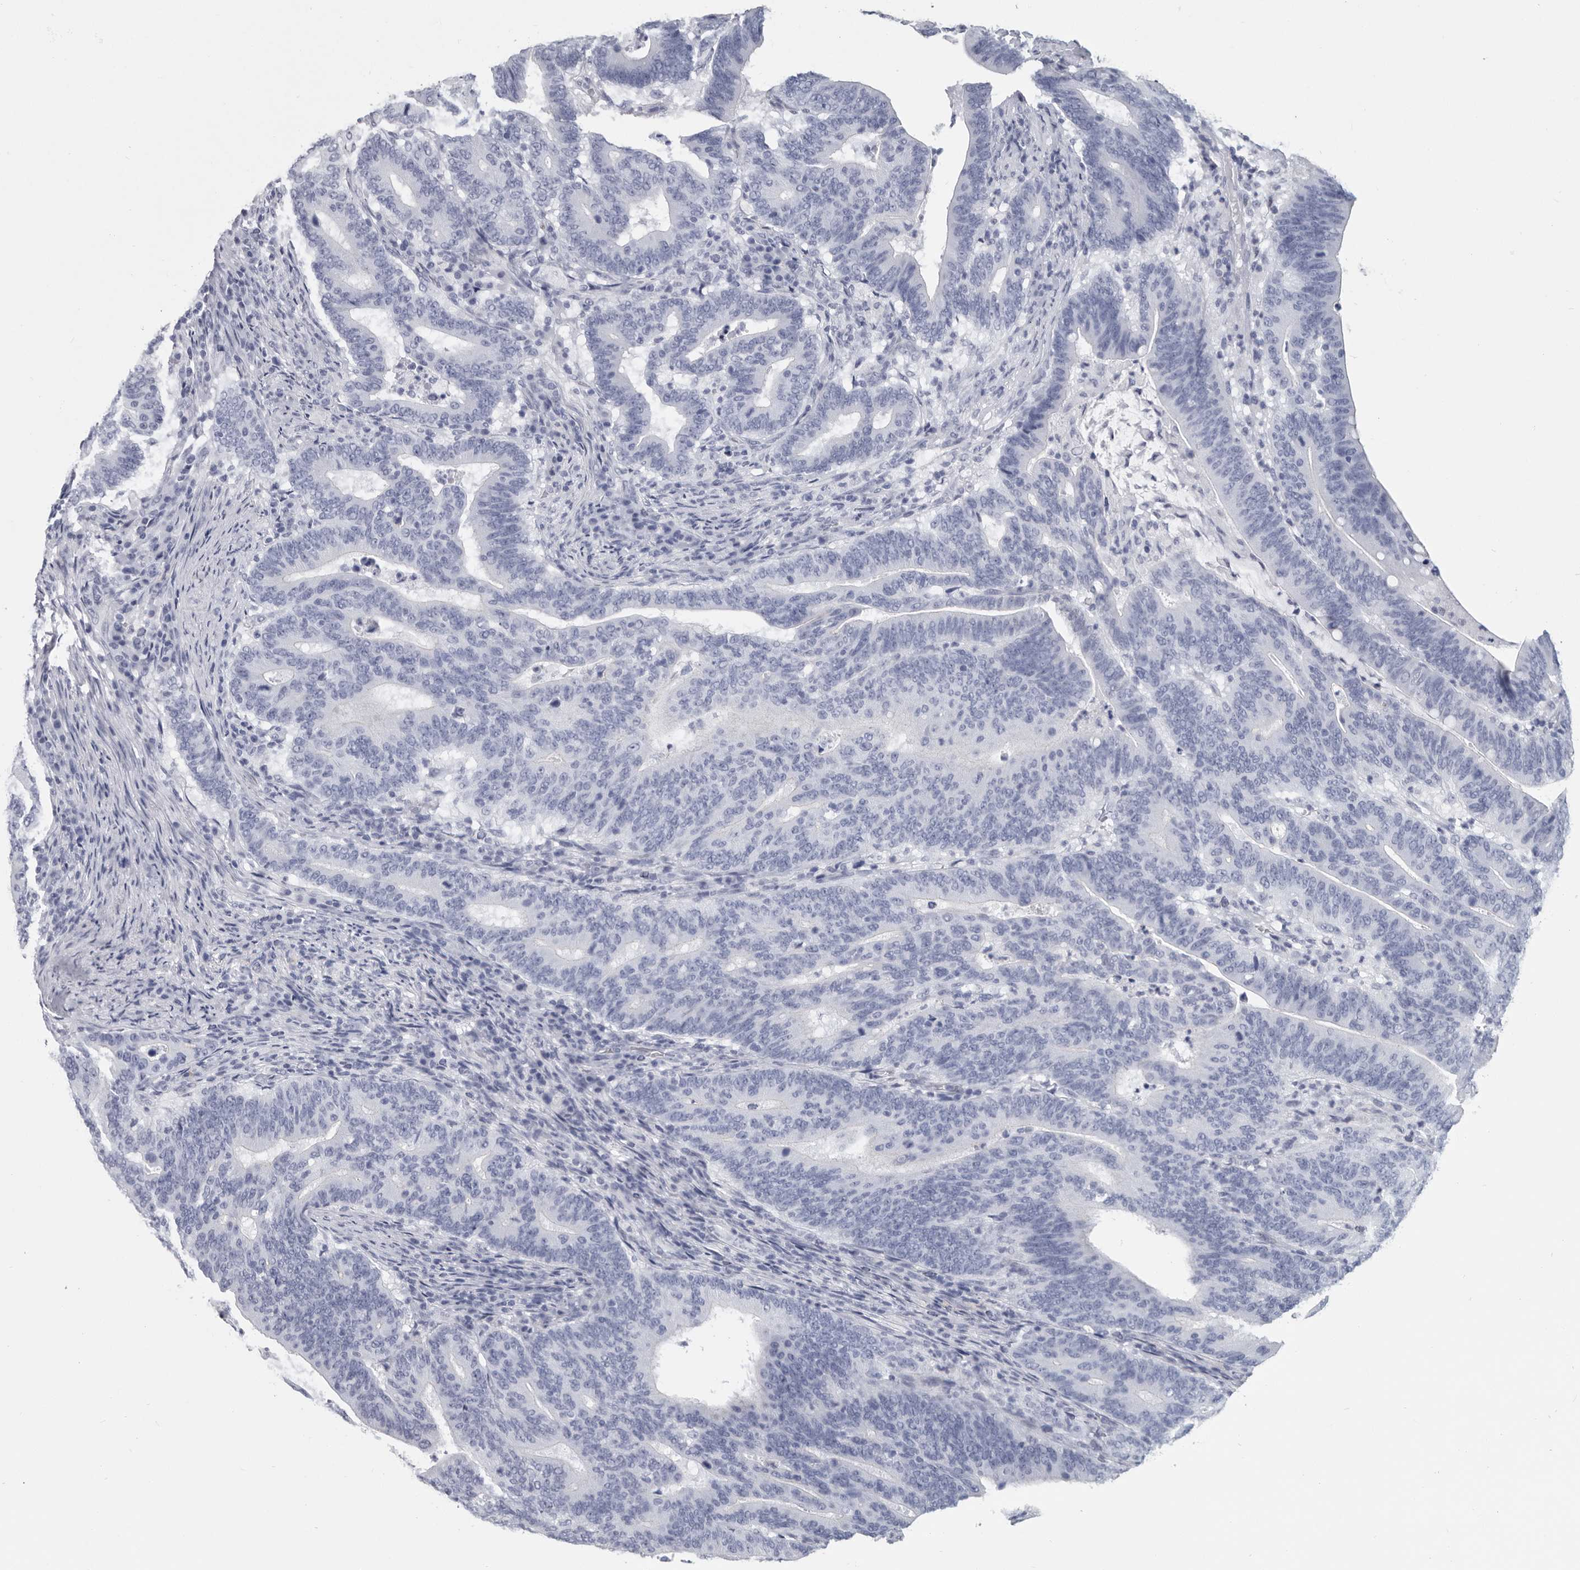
{"staining": {"intensity": "negative", "quantity": "none", "location": "none"}, "tissue": "colorectal cancer", "cell_type": "Tumor cells", "image_type": "cancer", "snomed": [{"axis": "morphology", "description": "Adenocarcinoma, NOS"}, {"axis": "topography", "description": "Colon"}], "caption": "Tumor cells show no significant protein staining in colorectal cancer.", "gene": "WRAP73", "patient": {"sex": "female", "age": 66}}